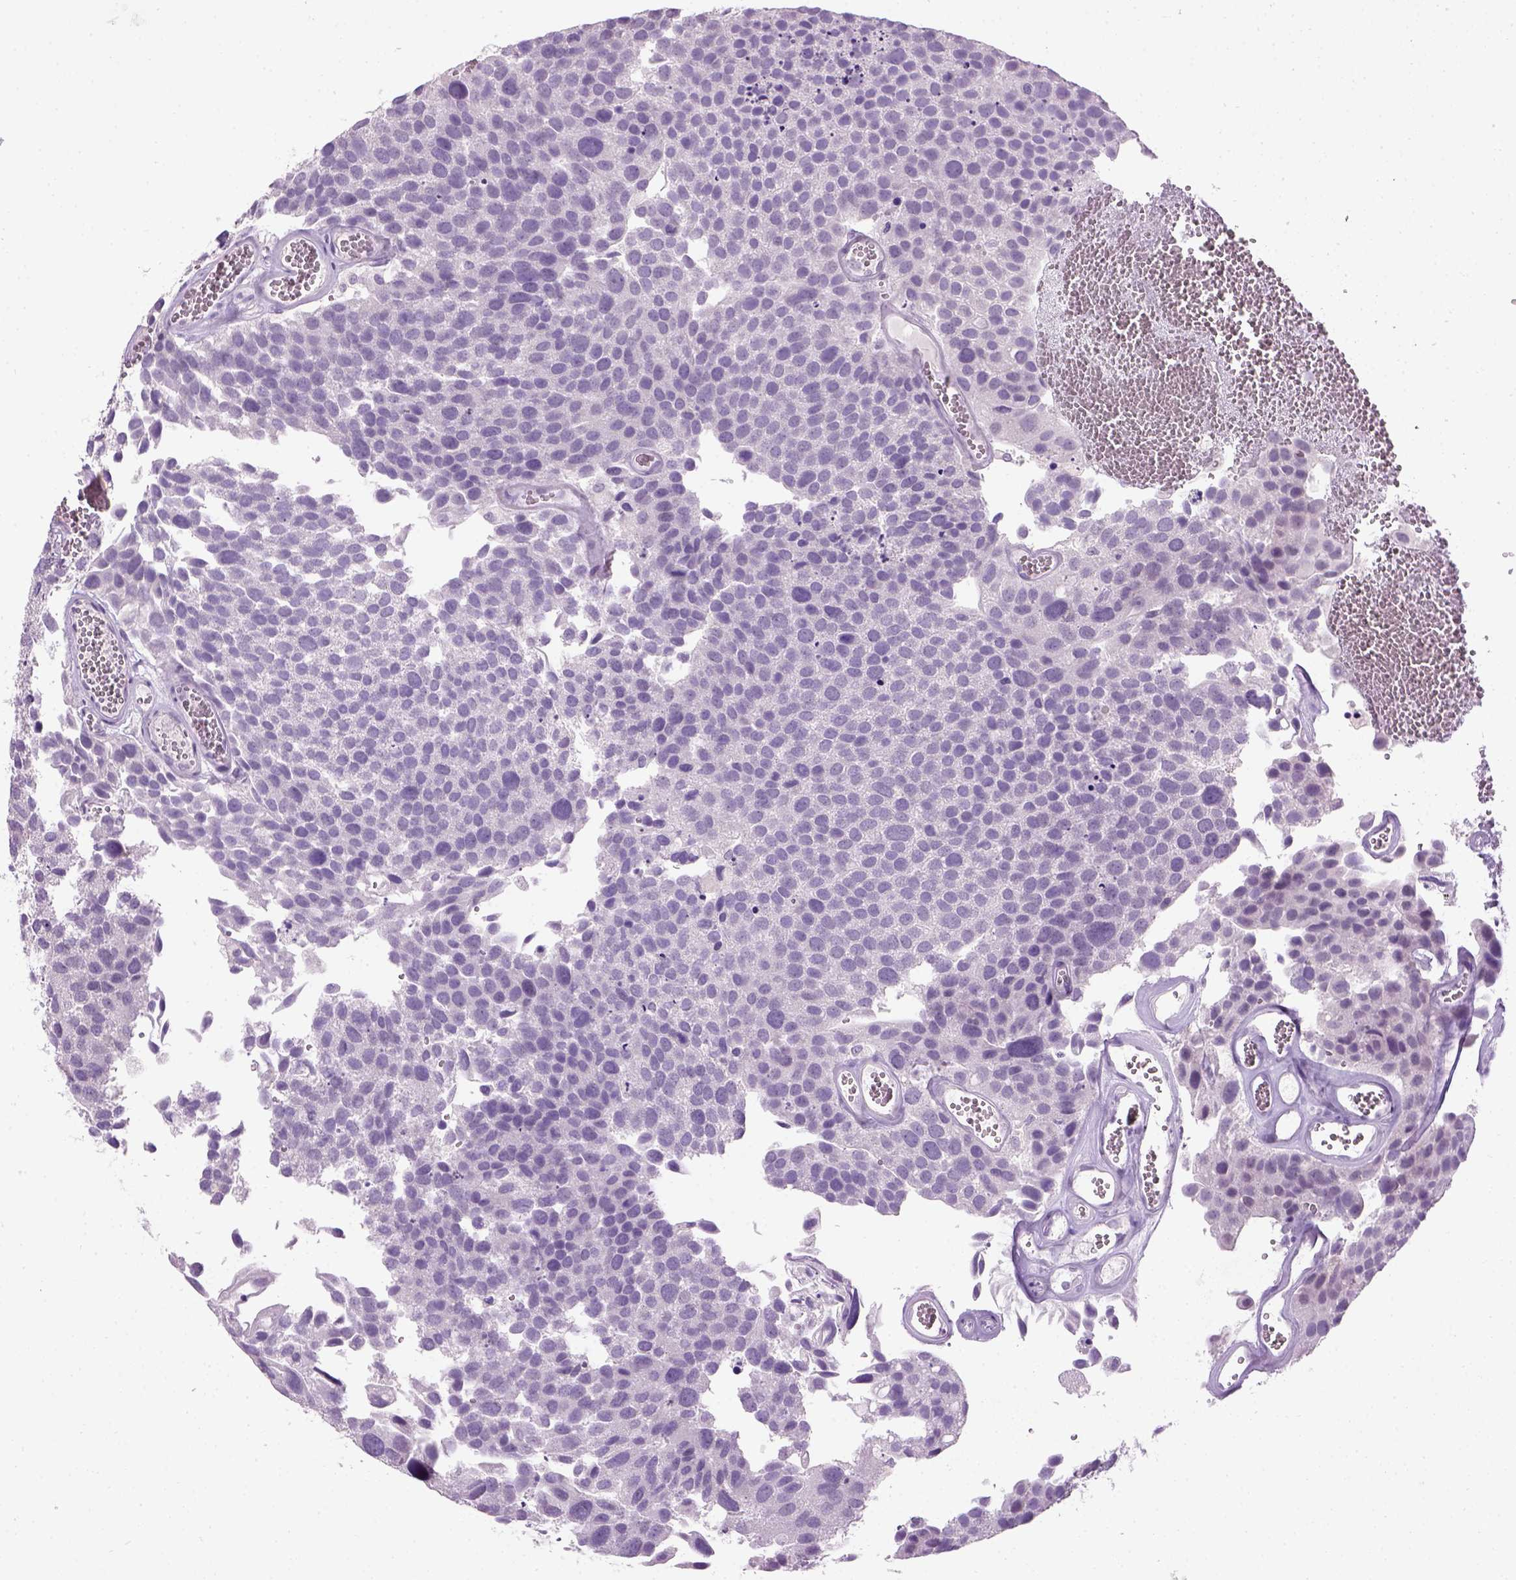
{"staining": {"intensity": "negative", "quantity": "none", "location": "none"}, "tissue": "urothelial cancer", "cell_type": "Tumor cells", "image_type": "cancer", "snomed": [{"axis": "morphology", "description": "Urothelial carcinoma, Low grade"}, {"axis": "topography", "description": "Urinary bladder"}], "caption": "Urothelial cancer was stained to show a protein in brown. There is no significant staining in tumor cells.", "gene": "GABRB2", "patient": {"sex": "female", "age": 69}}